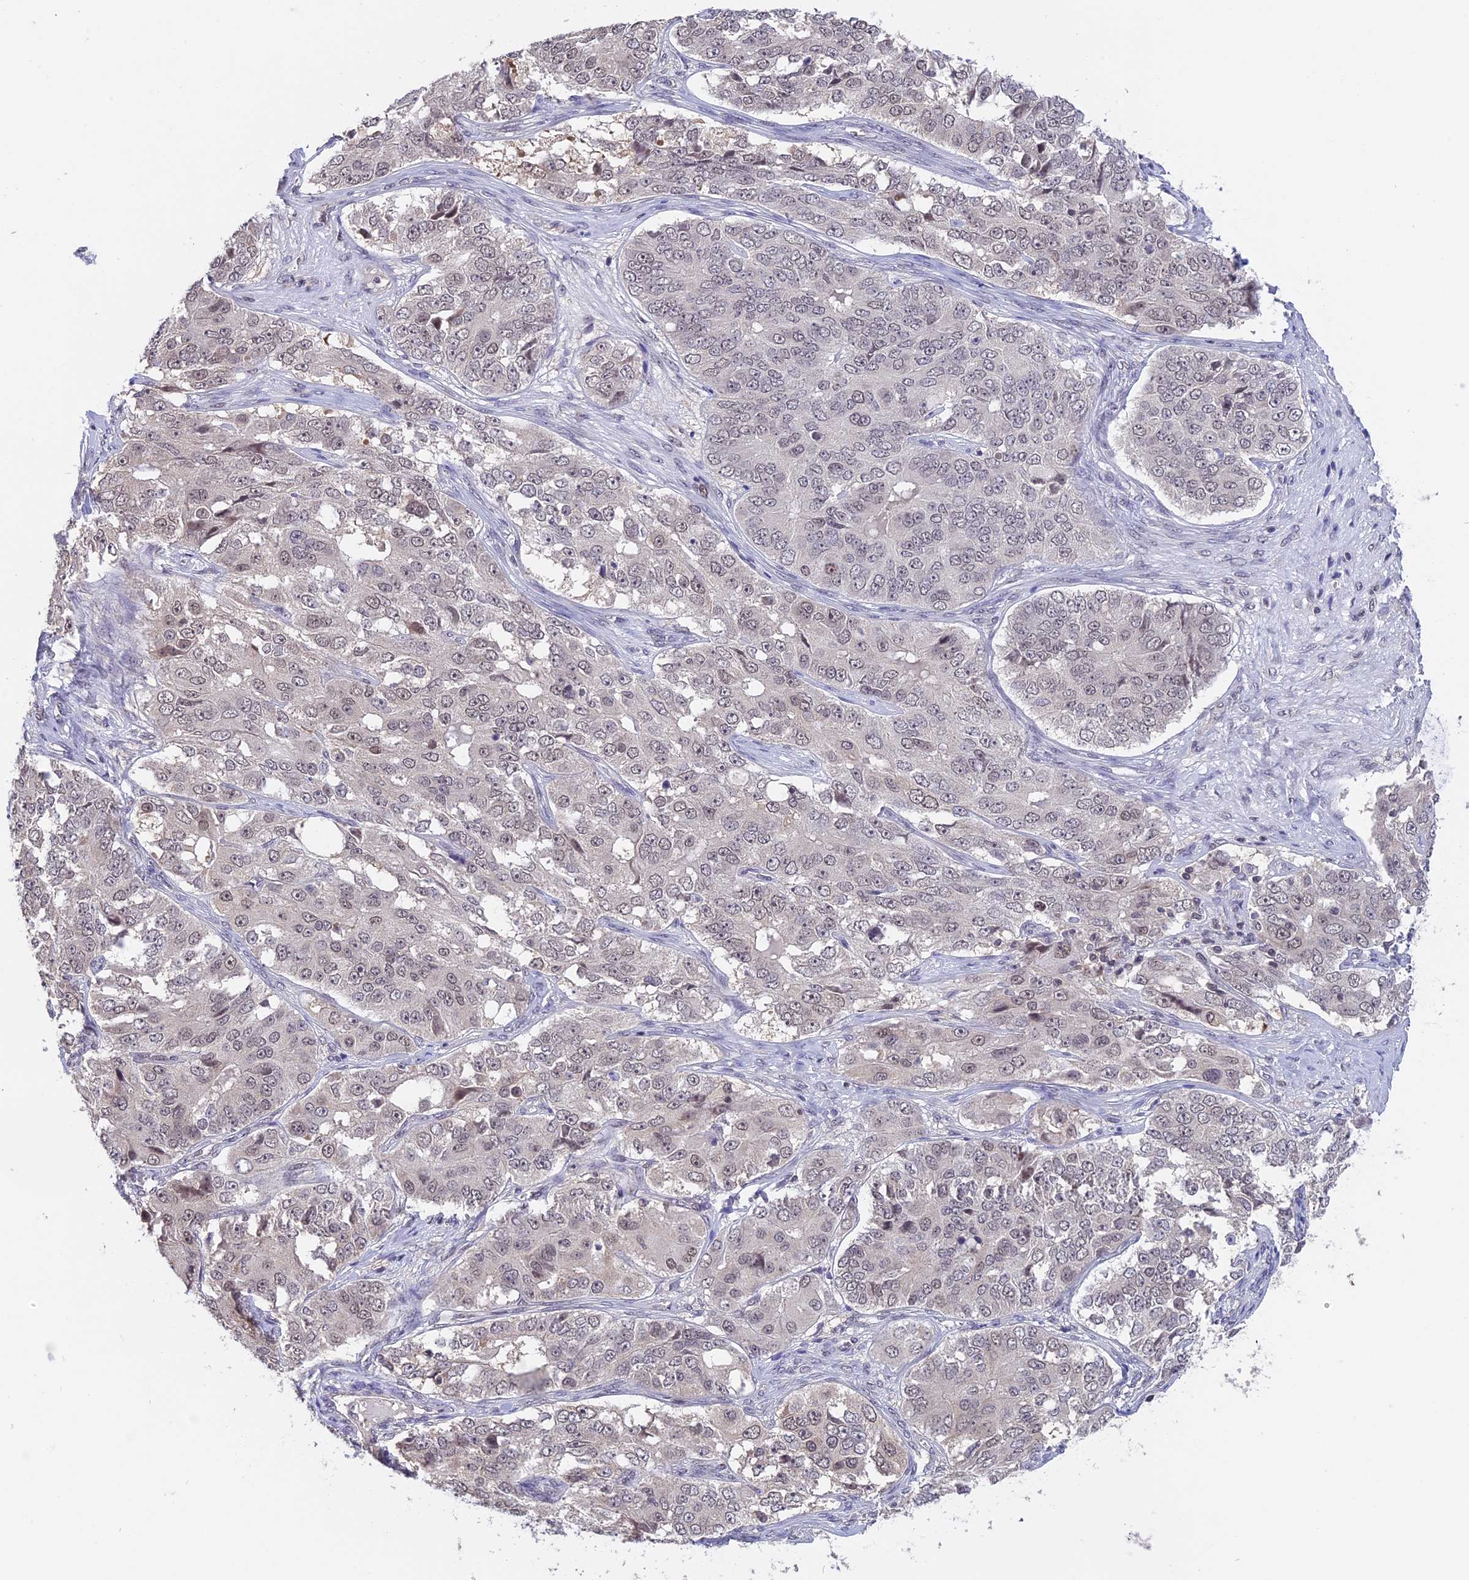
{"staining": {"intensity": "weak", "quantity": "<25%", "location": "nuclear"}, "tissue": "ovarian cancer", "cell_type": "Tumor cells", "image_type": "cancer", "snomed": [{"axis": "morphology", "description": "Carcinoma, endometroid"}, {"axis": "topography", "description": "Ovary"}], "caption": "Tumor cells show no significant protein staining in ovarian cancer (endometroid carcinoma).", "gene": "RFC5", "patient": {"sex": "female", "age": 51}}